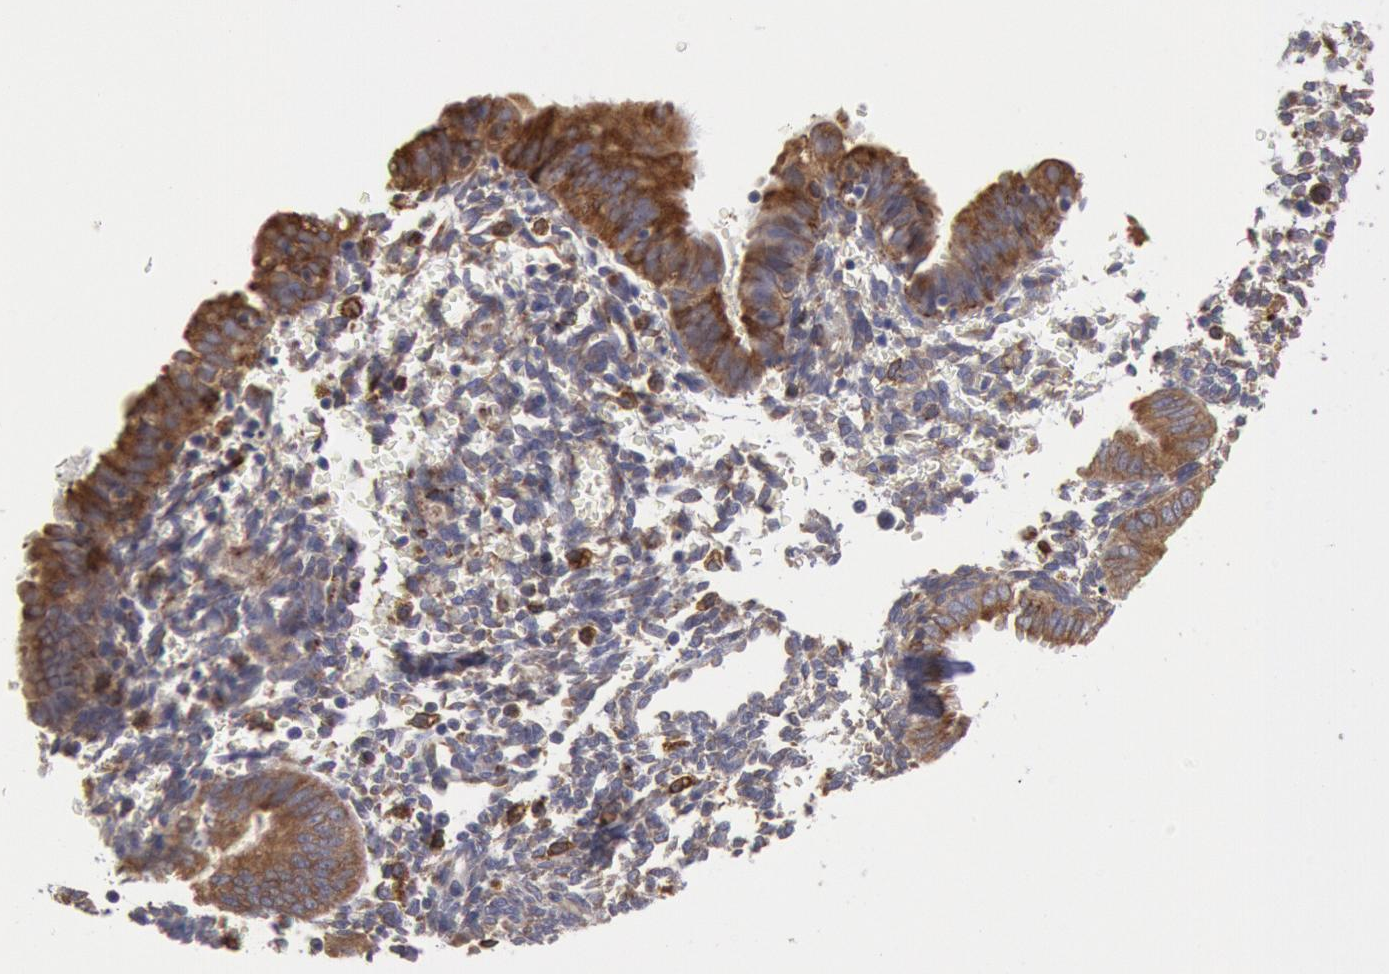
{"staining": {"intensity": "moderate", "quantity": ">75%", "location": "cytoplasmic/membranous"}, "tissue": "endometrium", "cell_type": "Cells in endometrial stroma", "image_type": "normal", "snomed": [{"axis": "morphology", "description": "Normal tissue, NOS"}, {"axis": "topography", "description": "Endometrium"}], "caption": "A brown stain highlights moderate cytoplasmic/membranous staining of a protein in cells in endometrial stroma of normal endometrium.", "gene": "ERP44", "patient": {"sex": "female", "age": 61}}